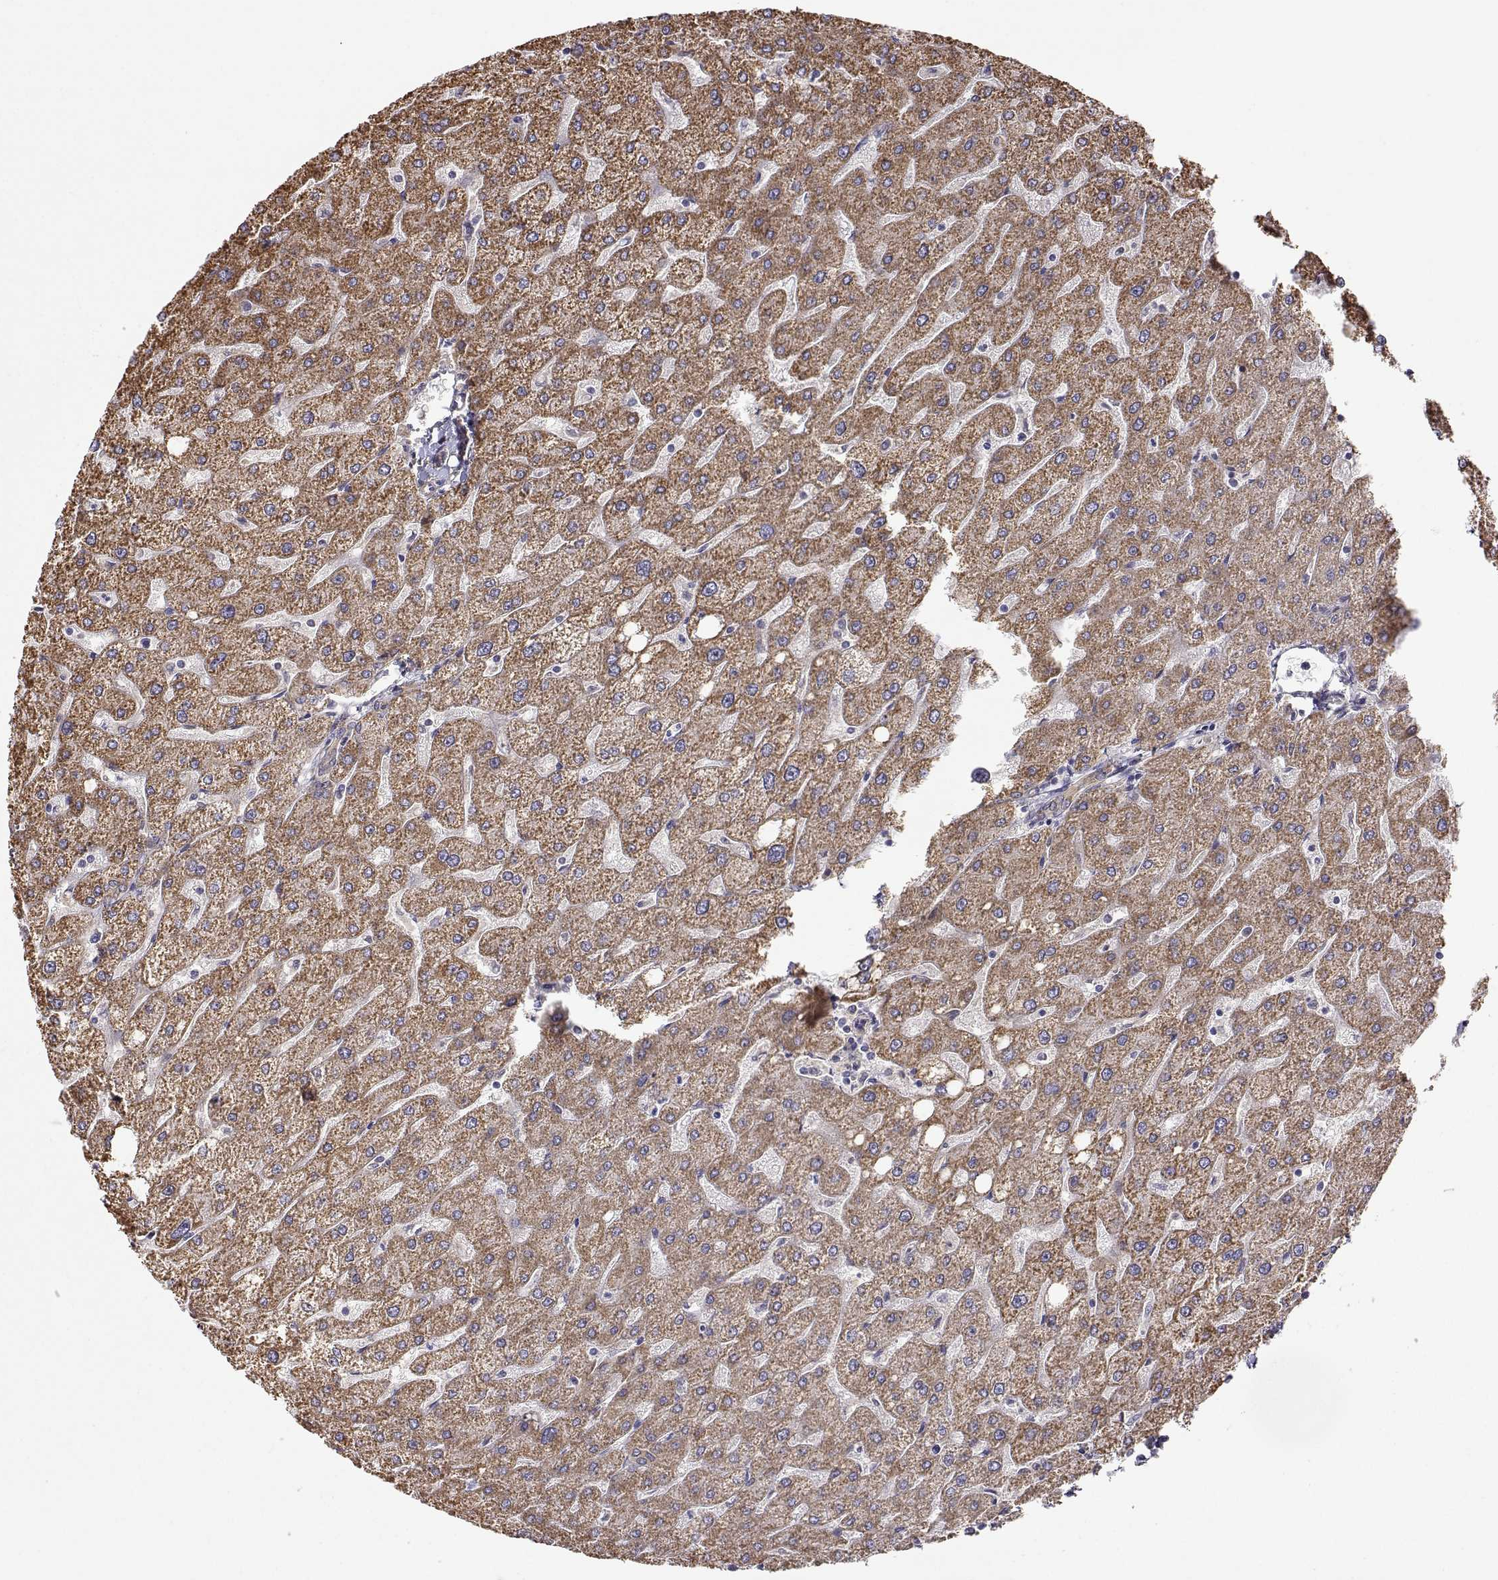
{"staining": {"intensity": "weak", "quantity": ">75%", "location": "cytoplasmic/membranous"}, "tissue": "liver", "cell_type": "Cholangiocytes", "image_type": "normal", "snomed": [{"axis": "morphology", "description": "Normal tissue, NOS"}, {"axis": "topography", "description": "Liver"}], "caption": "An image of liver stained for a protein shows weak cytoplasmic/membranous brown staining in cholangiocytes. The protein of interest is shown in brown color, while the nuclei are stained blue.", "gene": "PAIP1", "patient": {"sex": "male", "age": 67}}